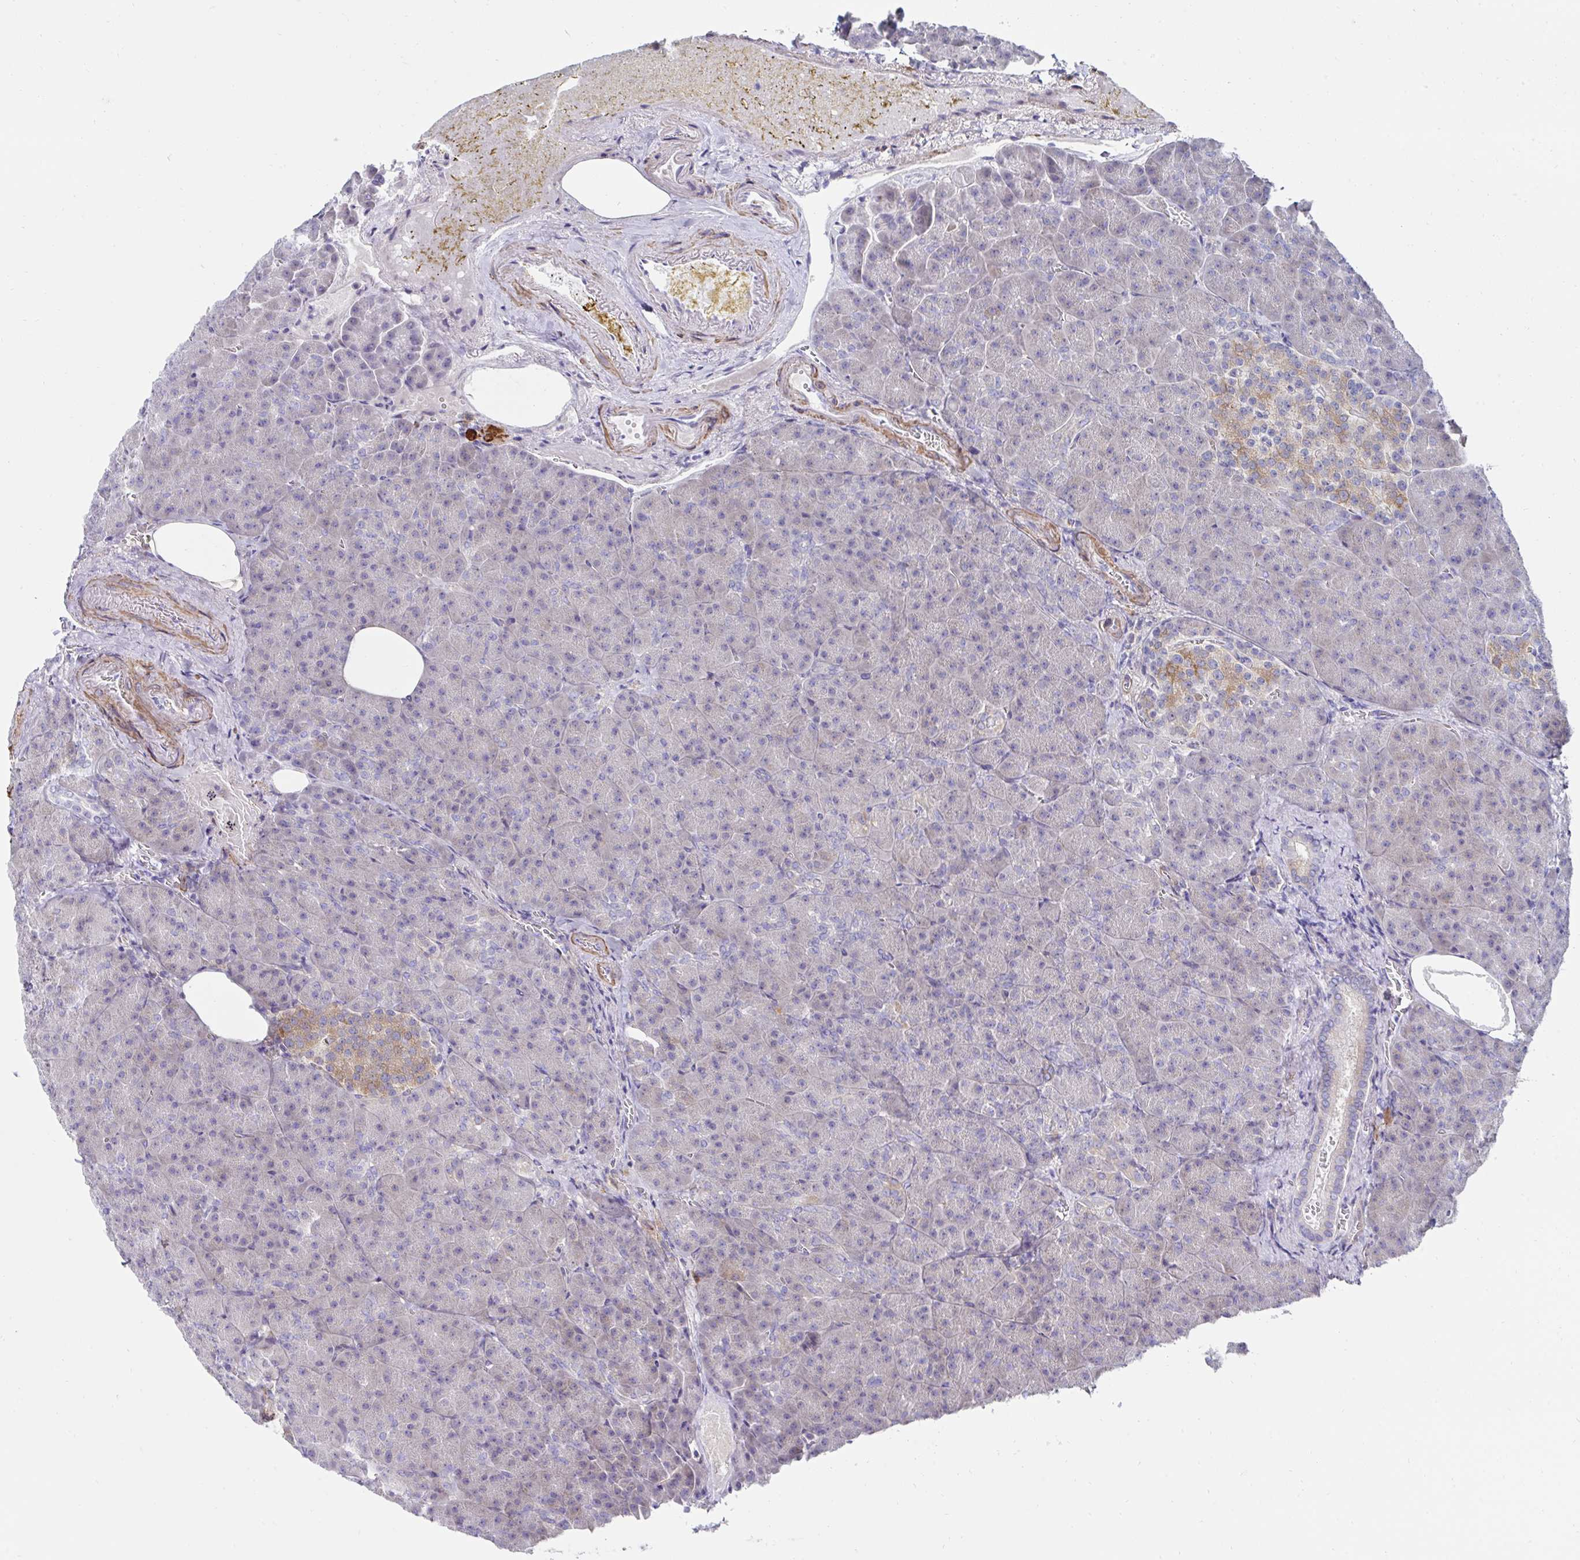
{"staining": {"intensity": "negative", "quantity": "none", "location": "none"}, "tissue": "pancreas", "cell_type": "Exocrine glandular cells", "image_type": "normal", "snomed": [{"axis": "morphology", "description": "Normal tissue, NOS"}, {"axis": "topography", "description": "Pancreas"}], "caption": "The histopathology image displays no significant expression in exocrine glandular cells of pancreas. (DAB immunohistochemistry (IHC) with hematoxylin counter stain).", "gene": "FBXL13", "patient": {"sex": "female", "age": 74}}